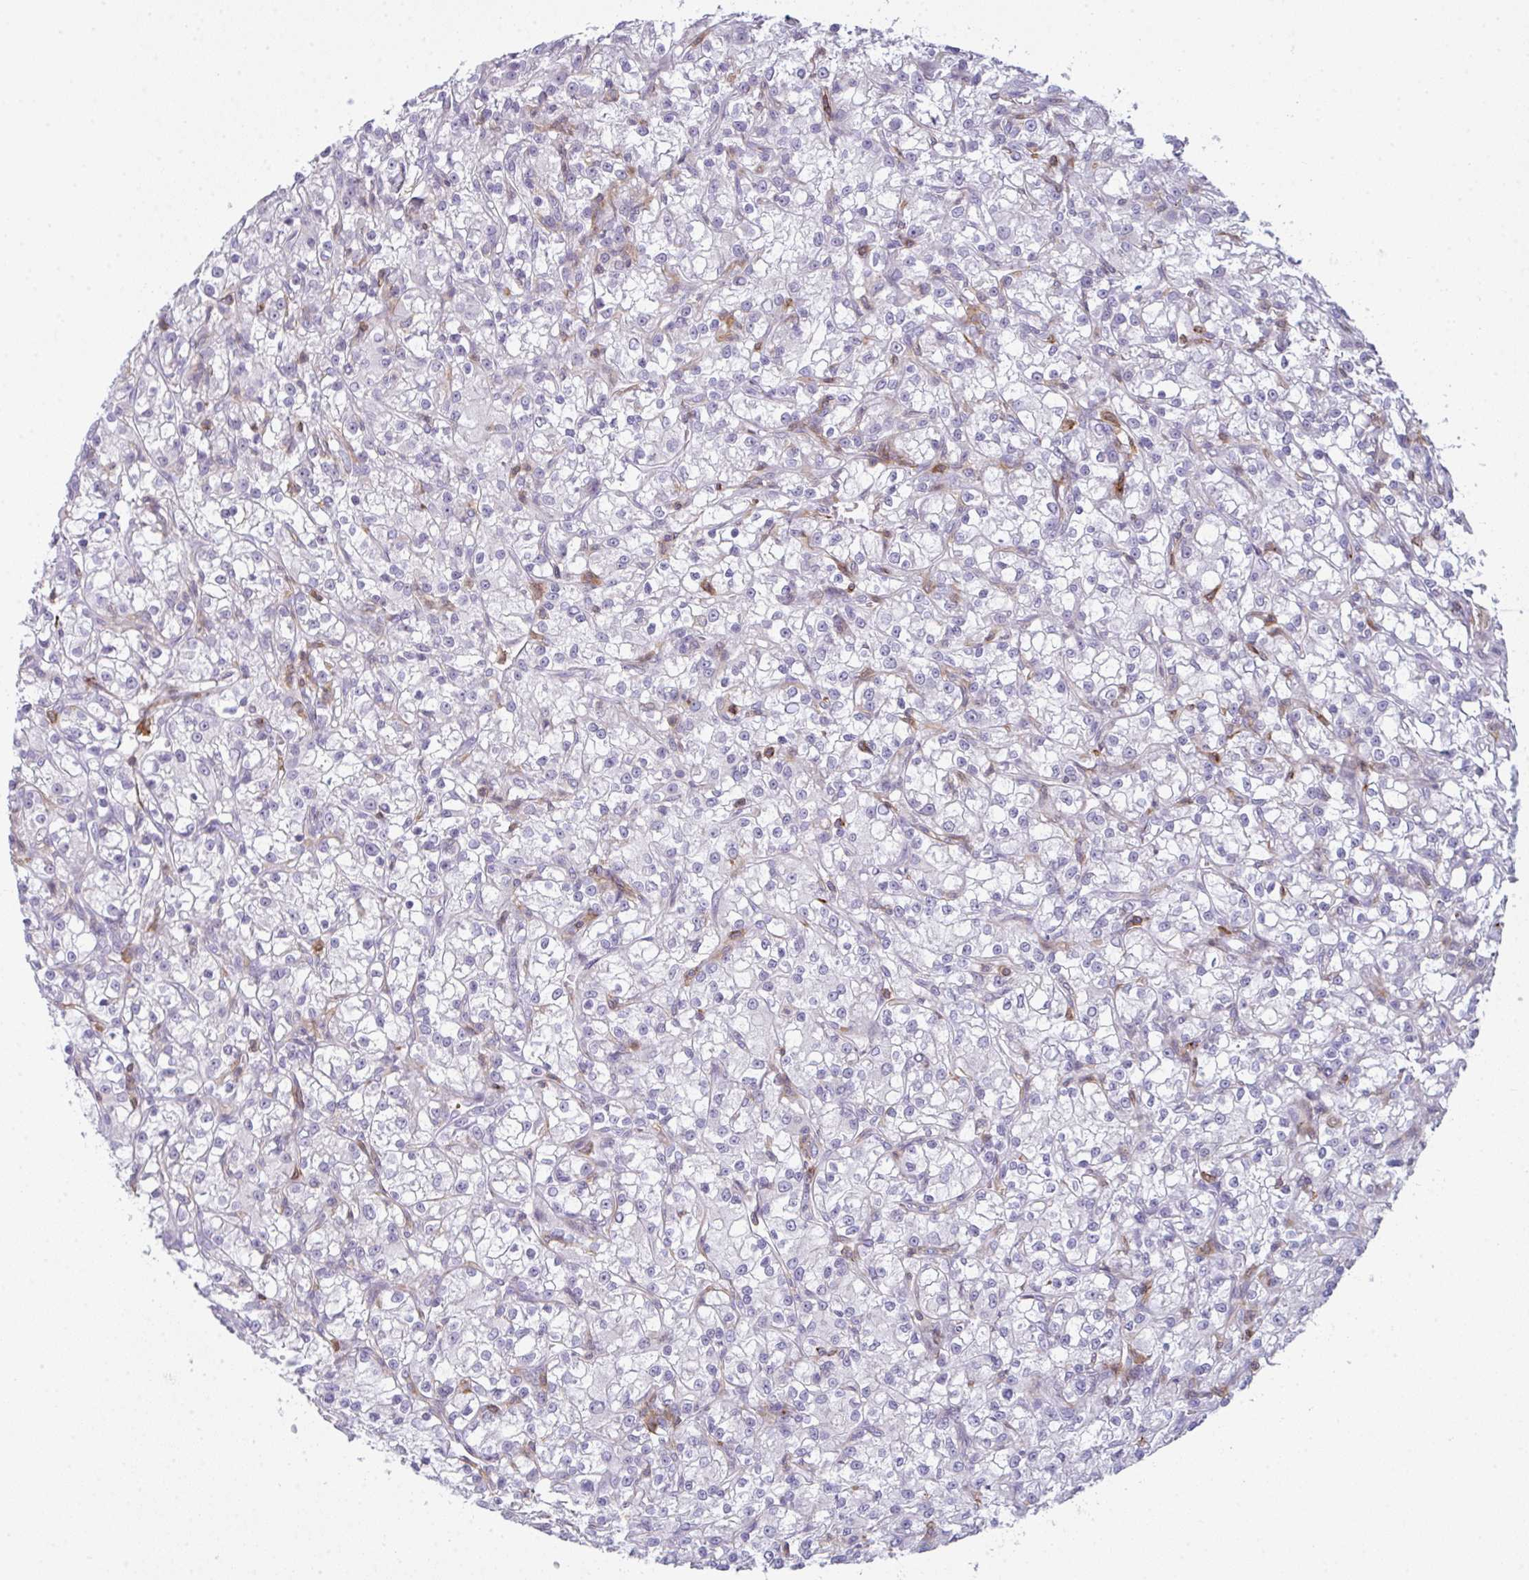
{"staining": {"intensity": "negative", "quantity": "none", "location": "none"}, "tissue": "renal cancer", "cell_type": "Tumor cells", "image_type": "cancer", "snomed": [{"axis": "morphology", "description": "Adenocarcinoma, NOS"}, {"axis": "topography", "description": "Kidney"}], "caption": "The IHC image has no significant expression in tumor cells of adenocarcinoma (renal) tissue.", "gene": "CD80", "patient": {"sex": "female", "age": 59}}